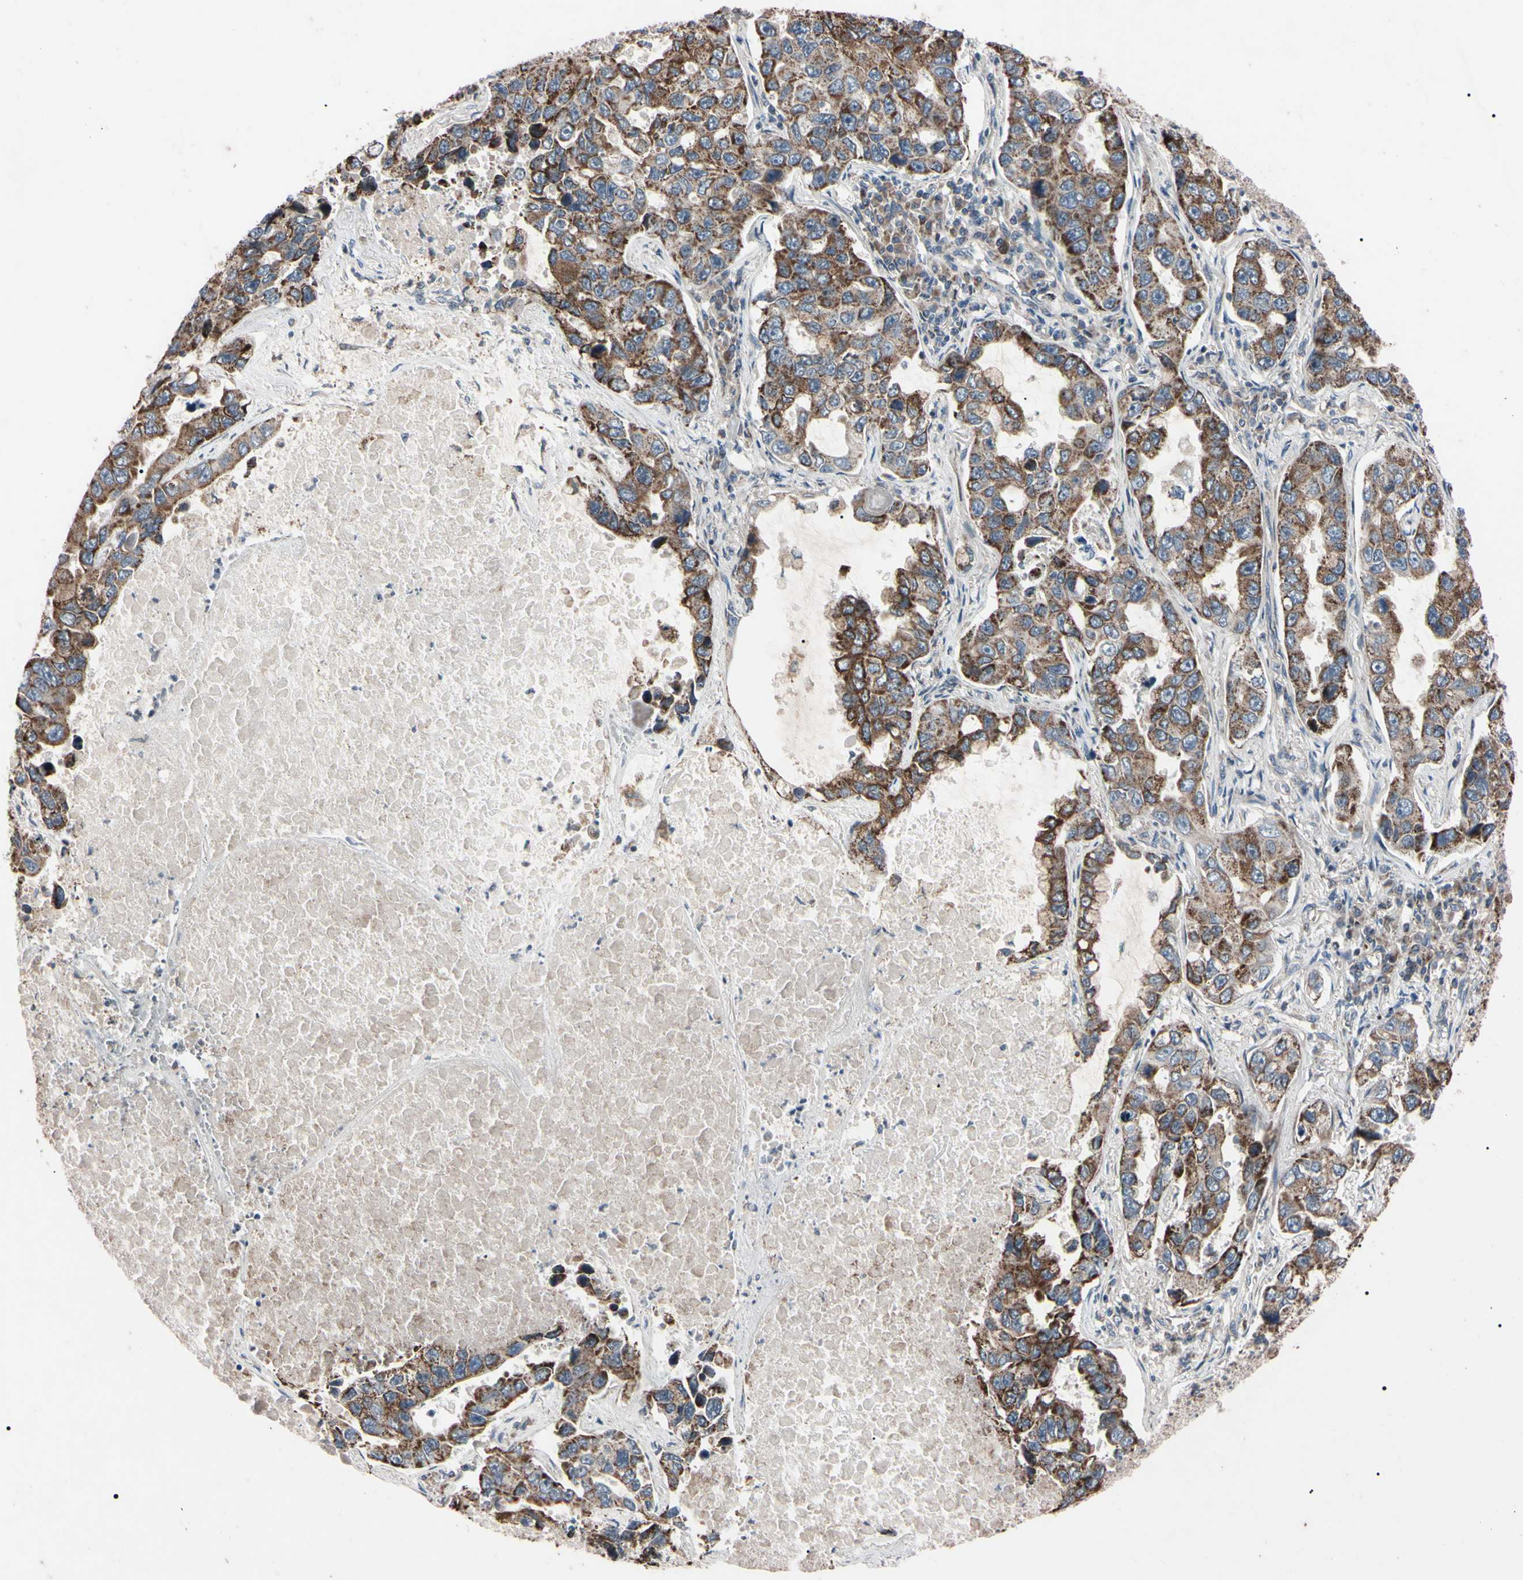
{"staining": {"intensity": "moderate", "quantity": "25%-75%", "location": "cytoplasmic/membranous"}, "tissue": "lung cancer", "cell_type": "Tumor cells", "image_type": "cancer", "snomed": [{"axis": "morphology", "description": "Adenocarcinoma, NOS"}, {"axis": "topography", "description": "Lung"}], "caption": "IHC histopathology image of neoplastic tissue: human lung adenocarcinoma stained using immunohistochemistry displays medium levels of moderate protein expression localized specifically in the cytoplasmic/membranous of tumor cells, appearing as a cytoplasmic/membranous brown color.", "gene": "TNFRSF1A", "patient": {"sex": "male", "age": 64}}